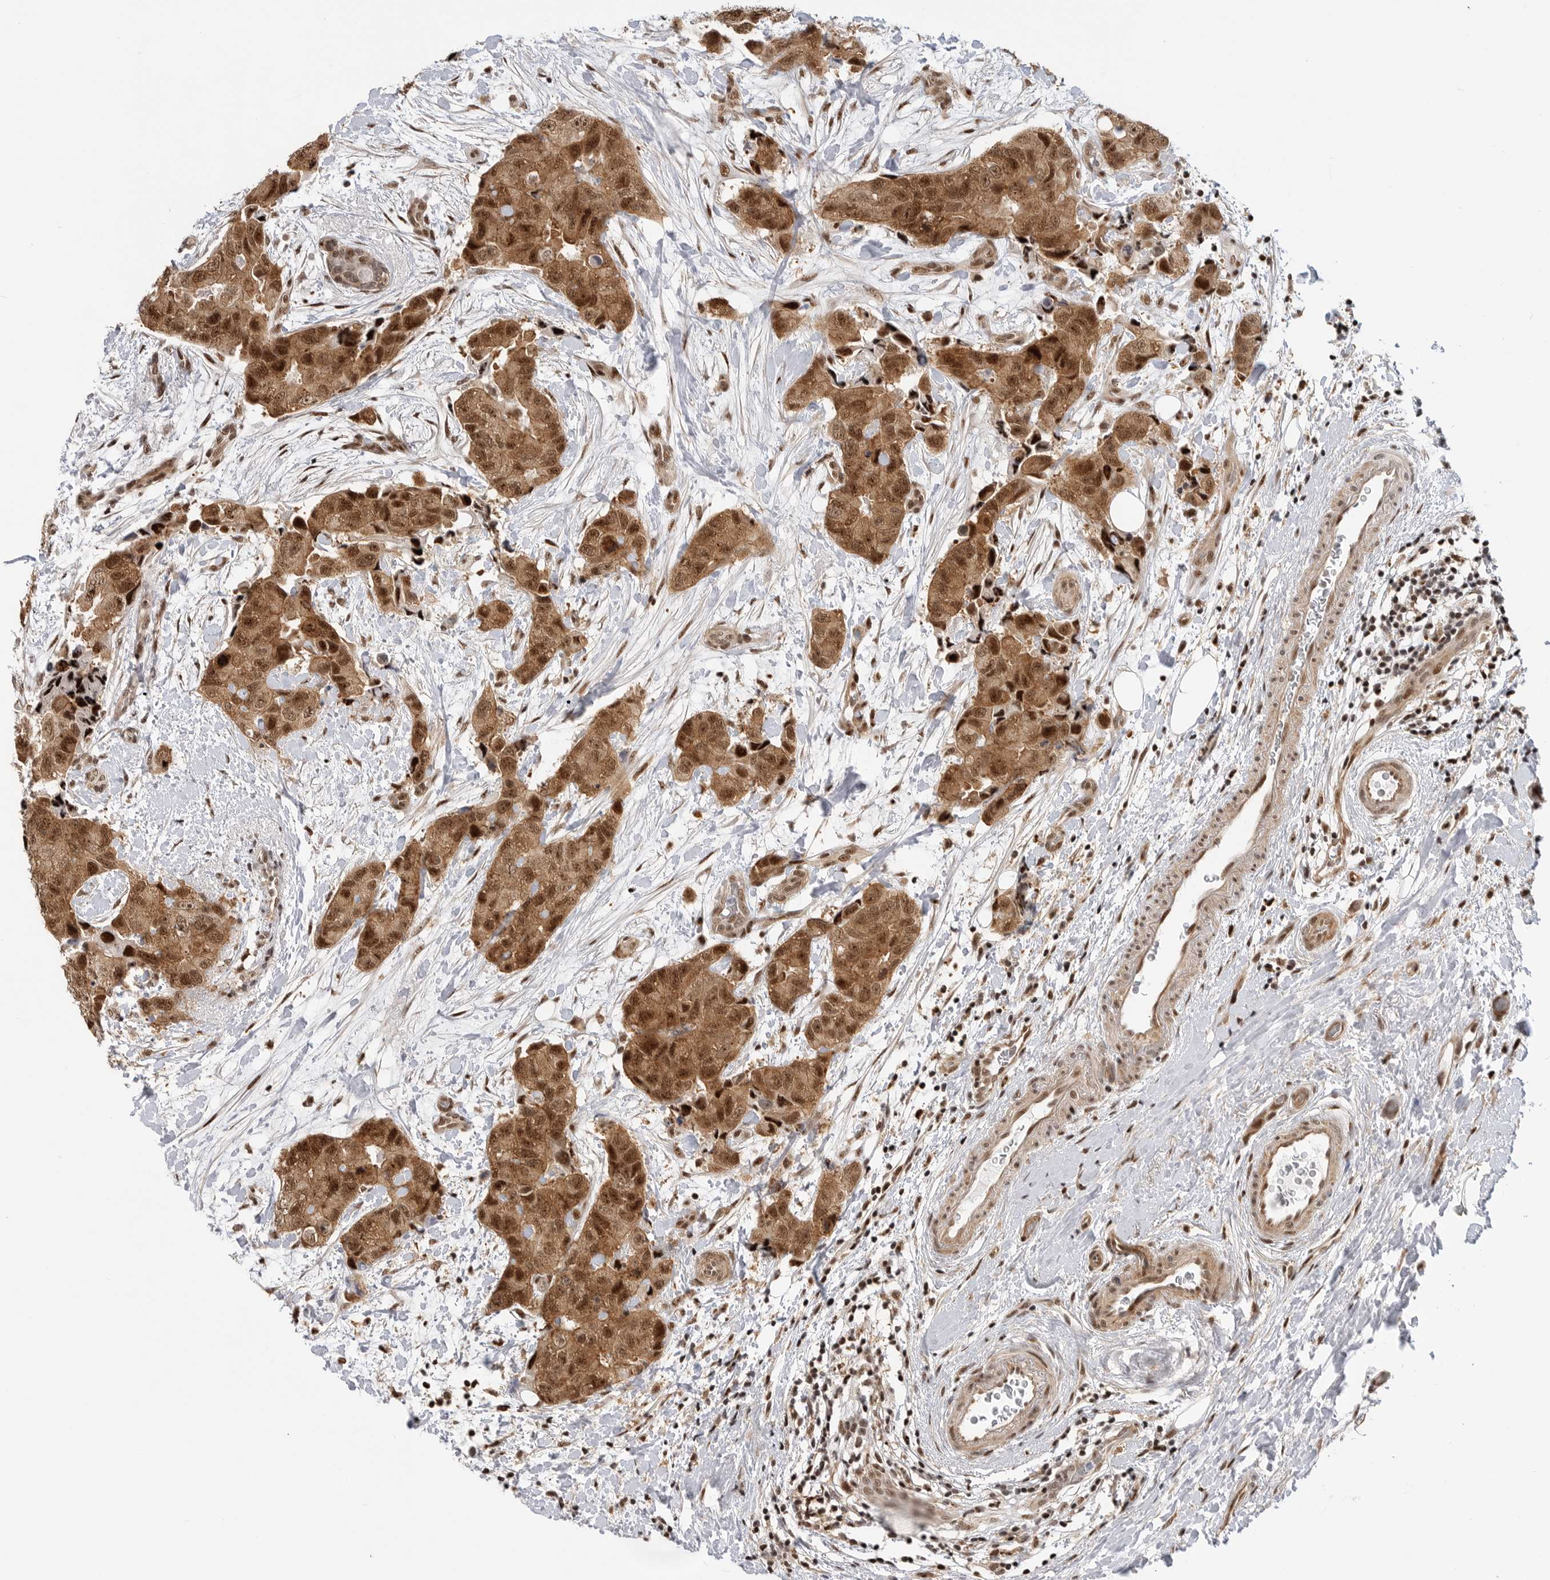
{"staining": {"intensity": "strong", "quantity": ">75%", "location": "cytoplasmic/membranous,nuclear"}, "tissue": "breast cancer", "cell_type": "Tumor cells", "image_type": "cancer", "snomed": [{"axis": "morphology", "description": "Duct carcinoma"}, {"axis": "topography", "description": "Breast"}], "caption": "Human infiltrating ductal carcinoma (breast) stained with a brown dye shows strong cytoplasmic/membranous and nuclear positive positivity in about >75% of tumor cells.", "gene": "GPATCH2", "patient": {"sex": "female", "age": 62}}